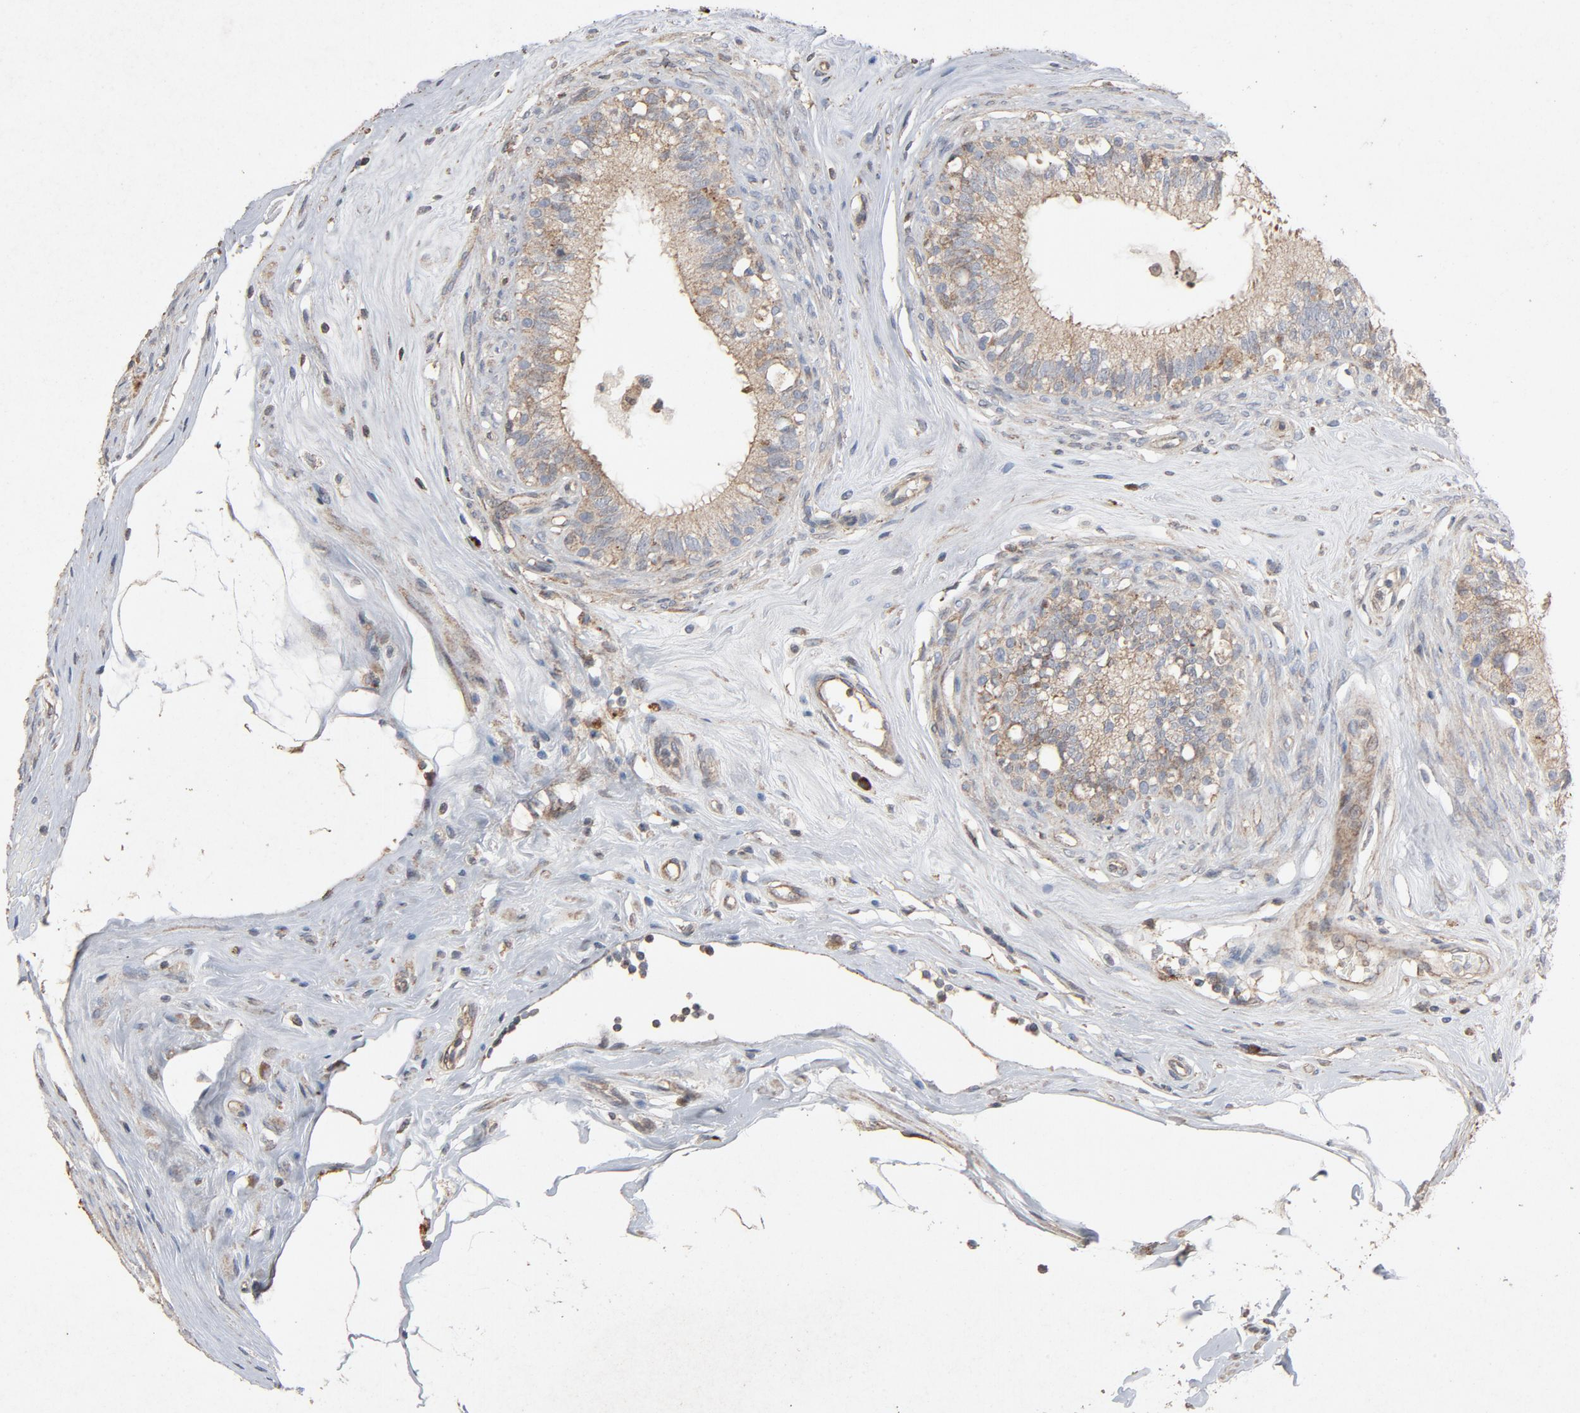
{"staining": {"intensity": "weak", "quantity": ">75%", "location": "cytoplasmic/membranous"}, "tissue": "epididymis", "cell_type": "Glandular cells", "image_type": "normal", "snomed": [{"axis": "morphology", "description": "Normal tissue, NOS"}, {"axis": "morphology", "description": "Inflammation, NOS"}, {"axis": "topography", "description": "Epididymis"}], "caption": "Protein expression analysis of normal epididymis displays weak cytoplasmic/membranous positivity in approximately >75% of glandular cells.", "gene": "CDK6", "patient": {"sex": "male", "age": 84}}